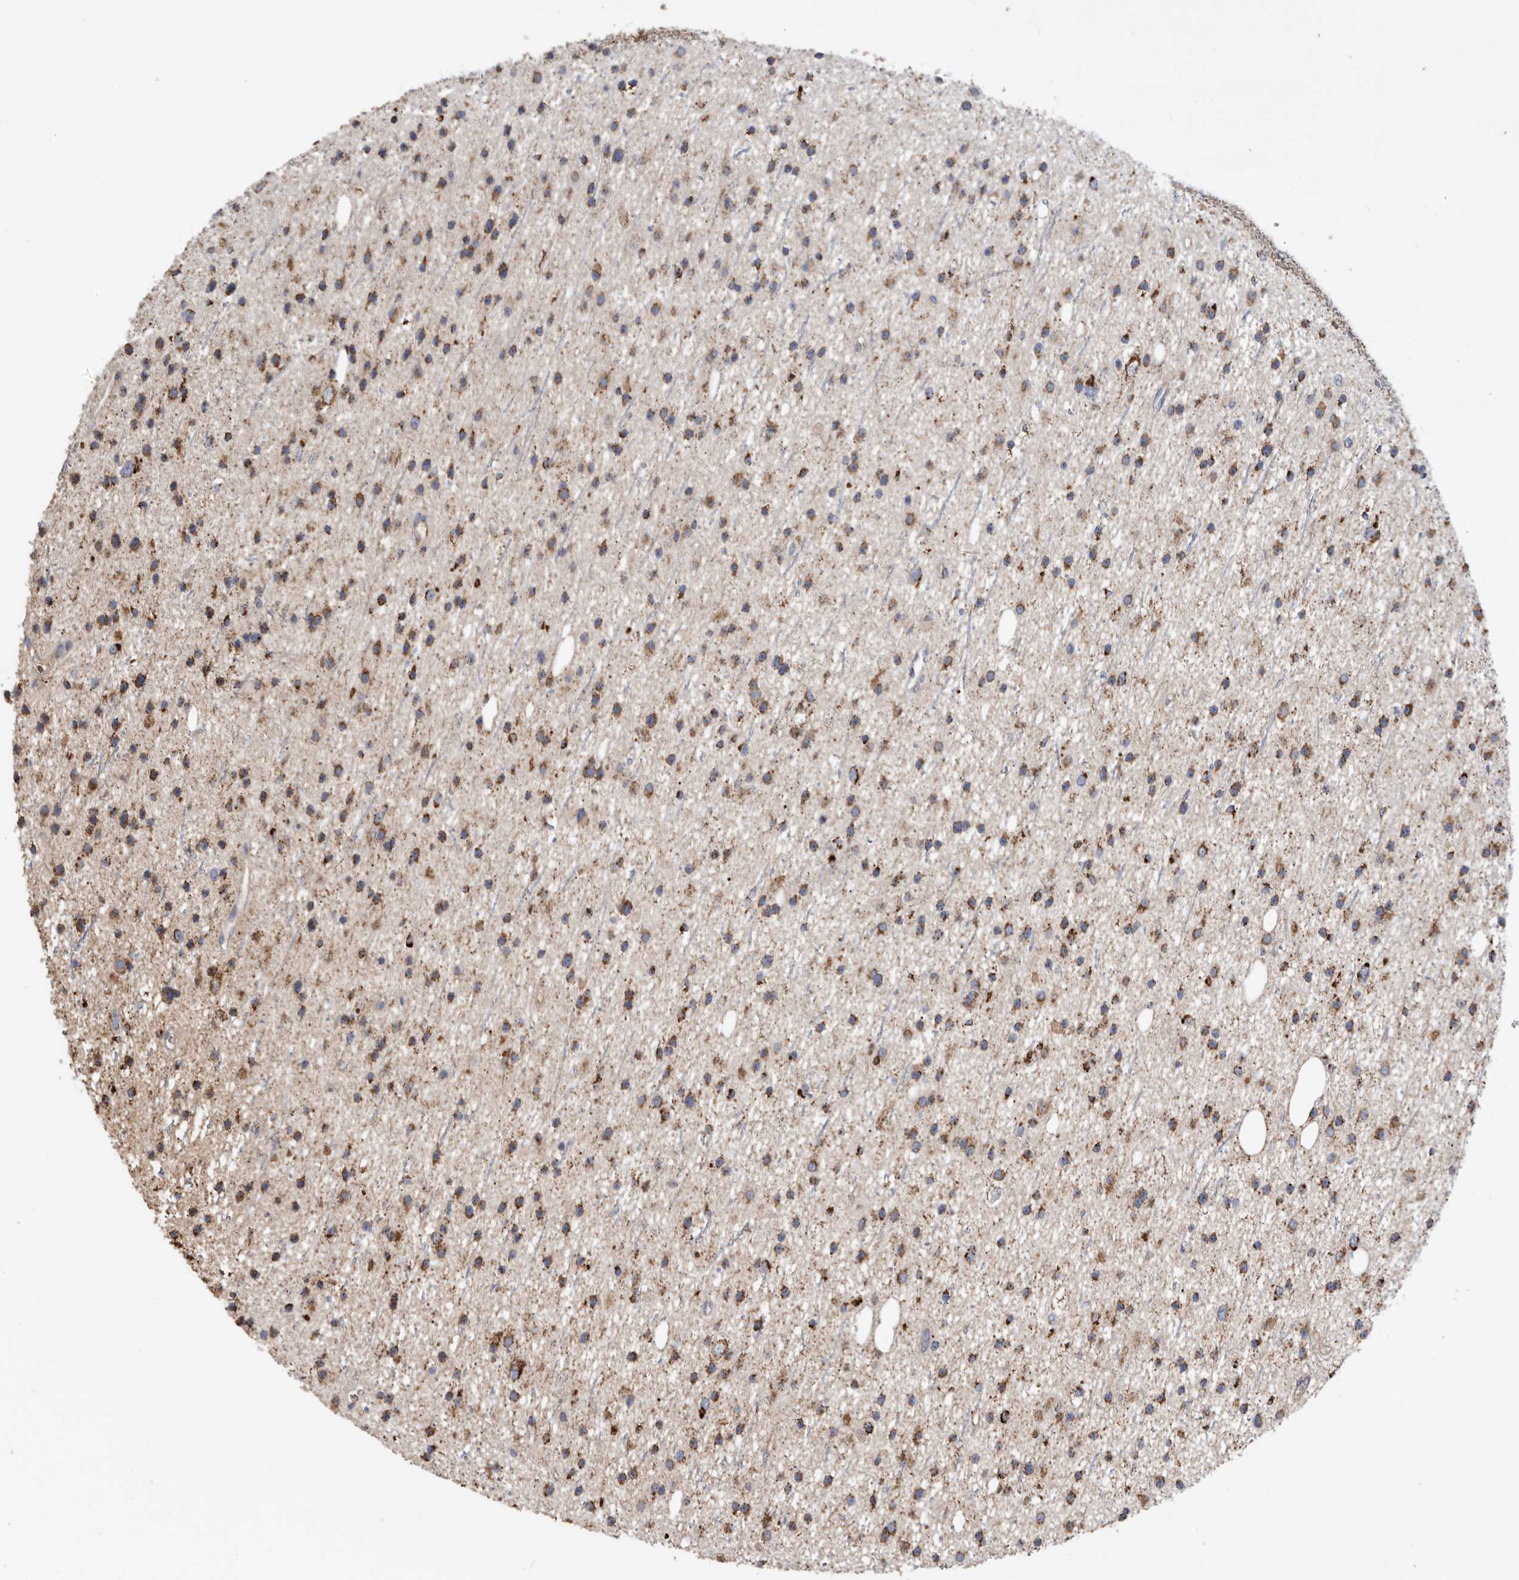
{"staining": {"intensity": "strong", "quantity": "25%-75%", "location": "cytoplasmic/membranous"}, "tissue": "glioma", "cell_type": "Tumor cells", "image_type": "cancer", "snomed": [{"axis": "morphology", "description": "Glioma, malignant, Low grade"}, {"axis": "topography", "description": "Cerebral cortex"}], "caption": "A photomicrograph of malignant glioma (low-grade) stained for a protein reveals strong cytoplasmic/membranous brown staining in tumor cells.", "gene": "WFDC1", "patient": {"sex": "female", "age": 39}}